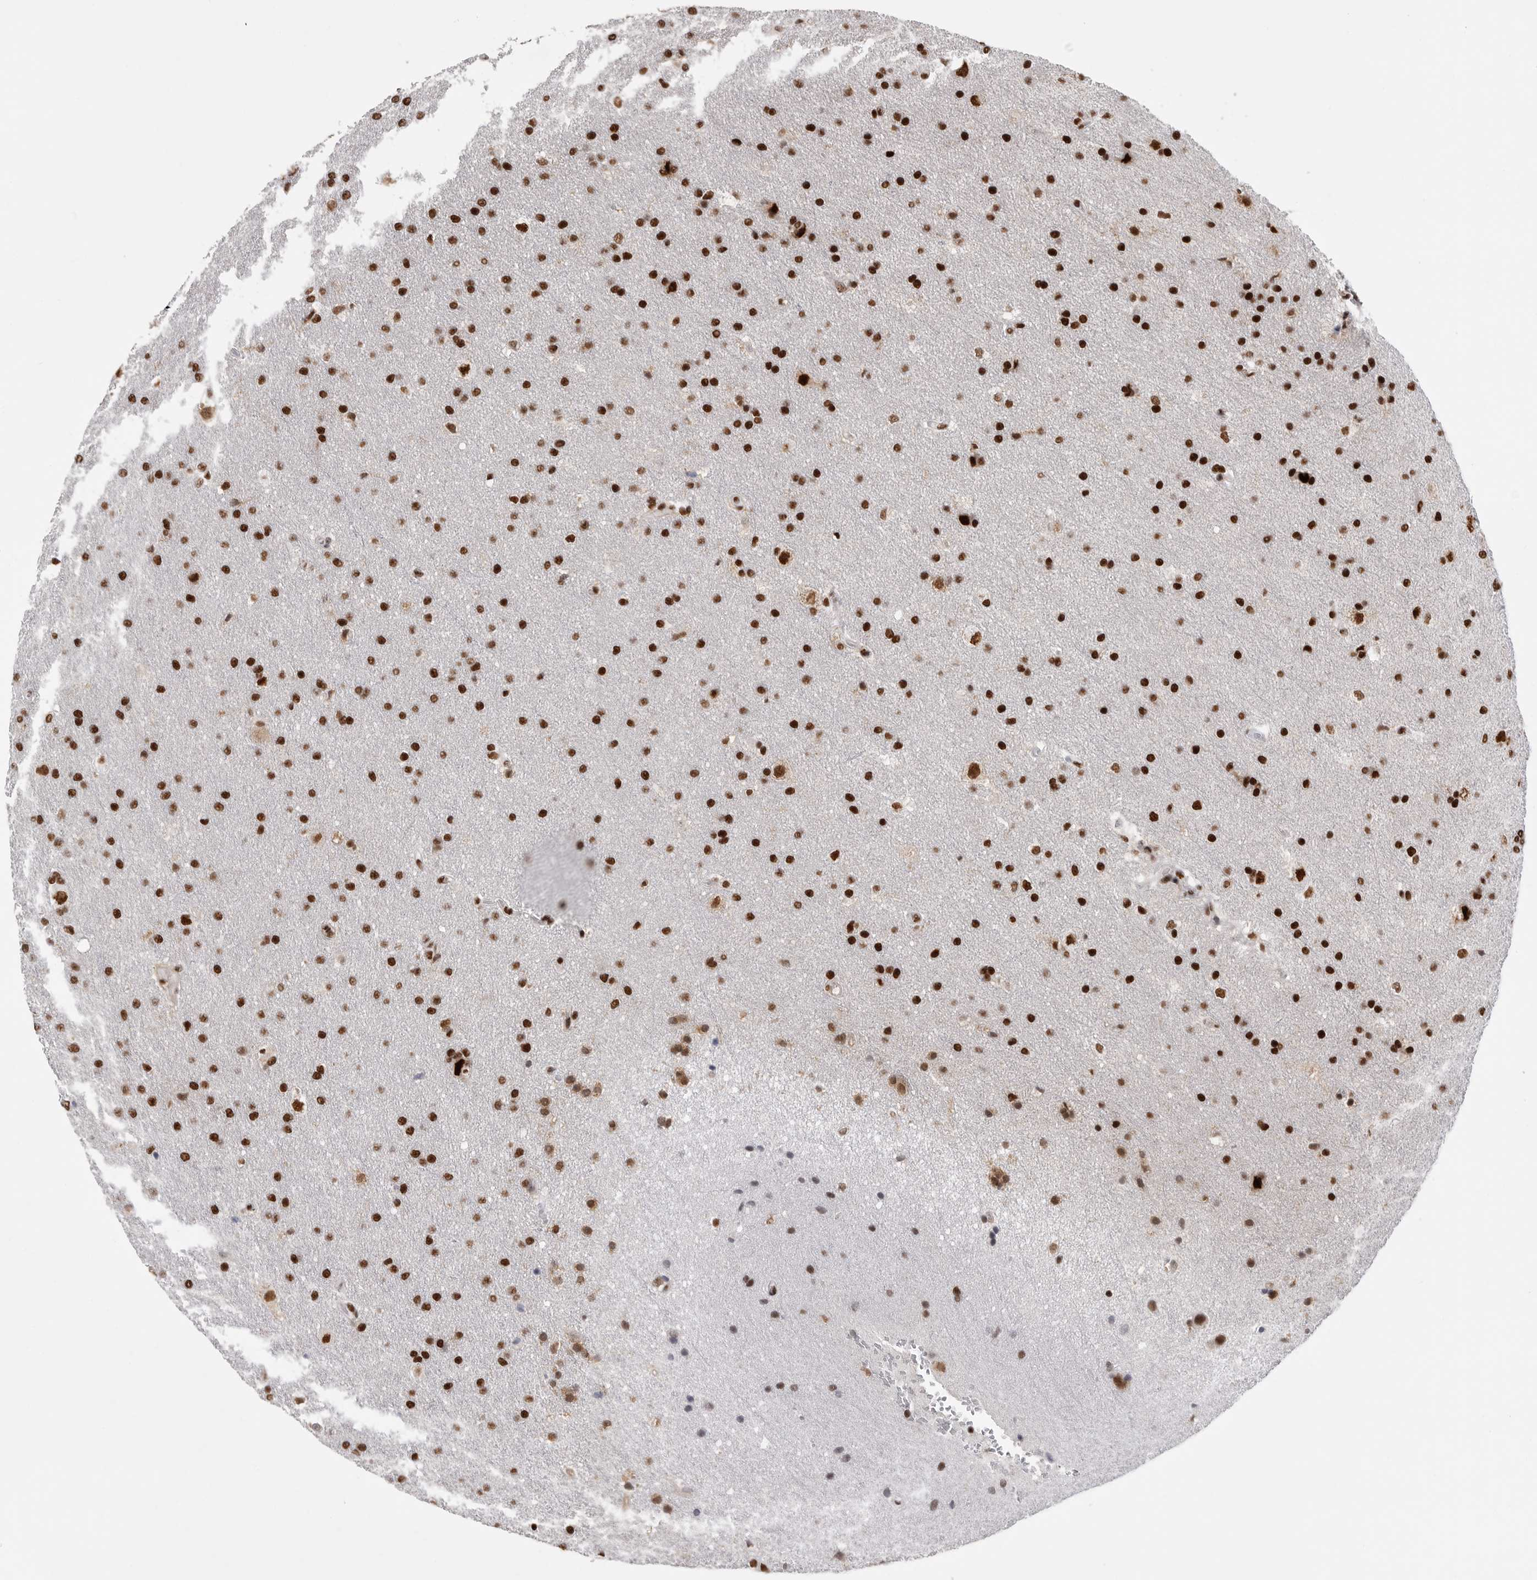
{"staining": {"intensity": "strong", "quantity": ">75%", "location": "nuclear"}, "tissue": "glioma", "cell_type": "Tumor cells", "image_type": "cancer", "snomed": [{"axis": "morphology", "description": "Glioma, malignant, Low grade"}, {"axis": "topography", "description": "Brain"}], "caption": "An image showing strong nuclear expression in about >75% of tumor cells in malignant glioma (low-grade), as visualized by brown immunohistochemical staining.", "gene": "PPP1R8", "patient": {"sex": "female", "age": 37}}